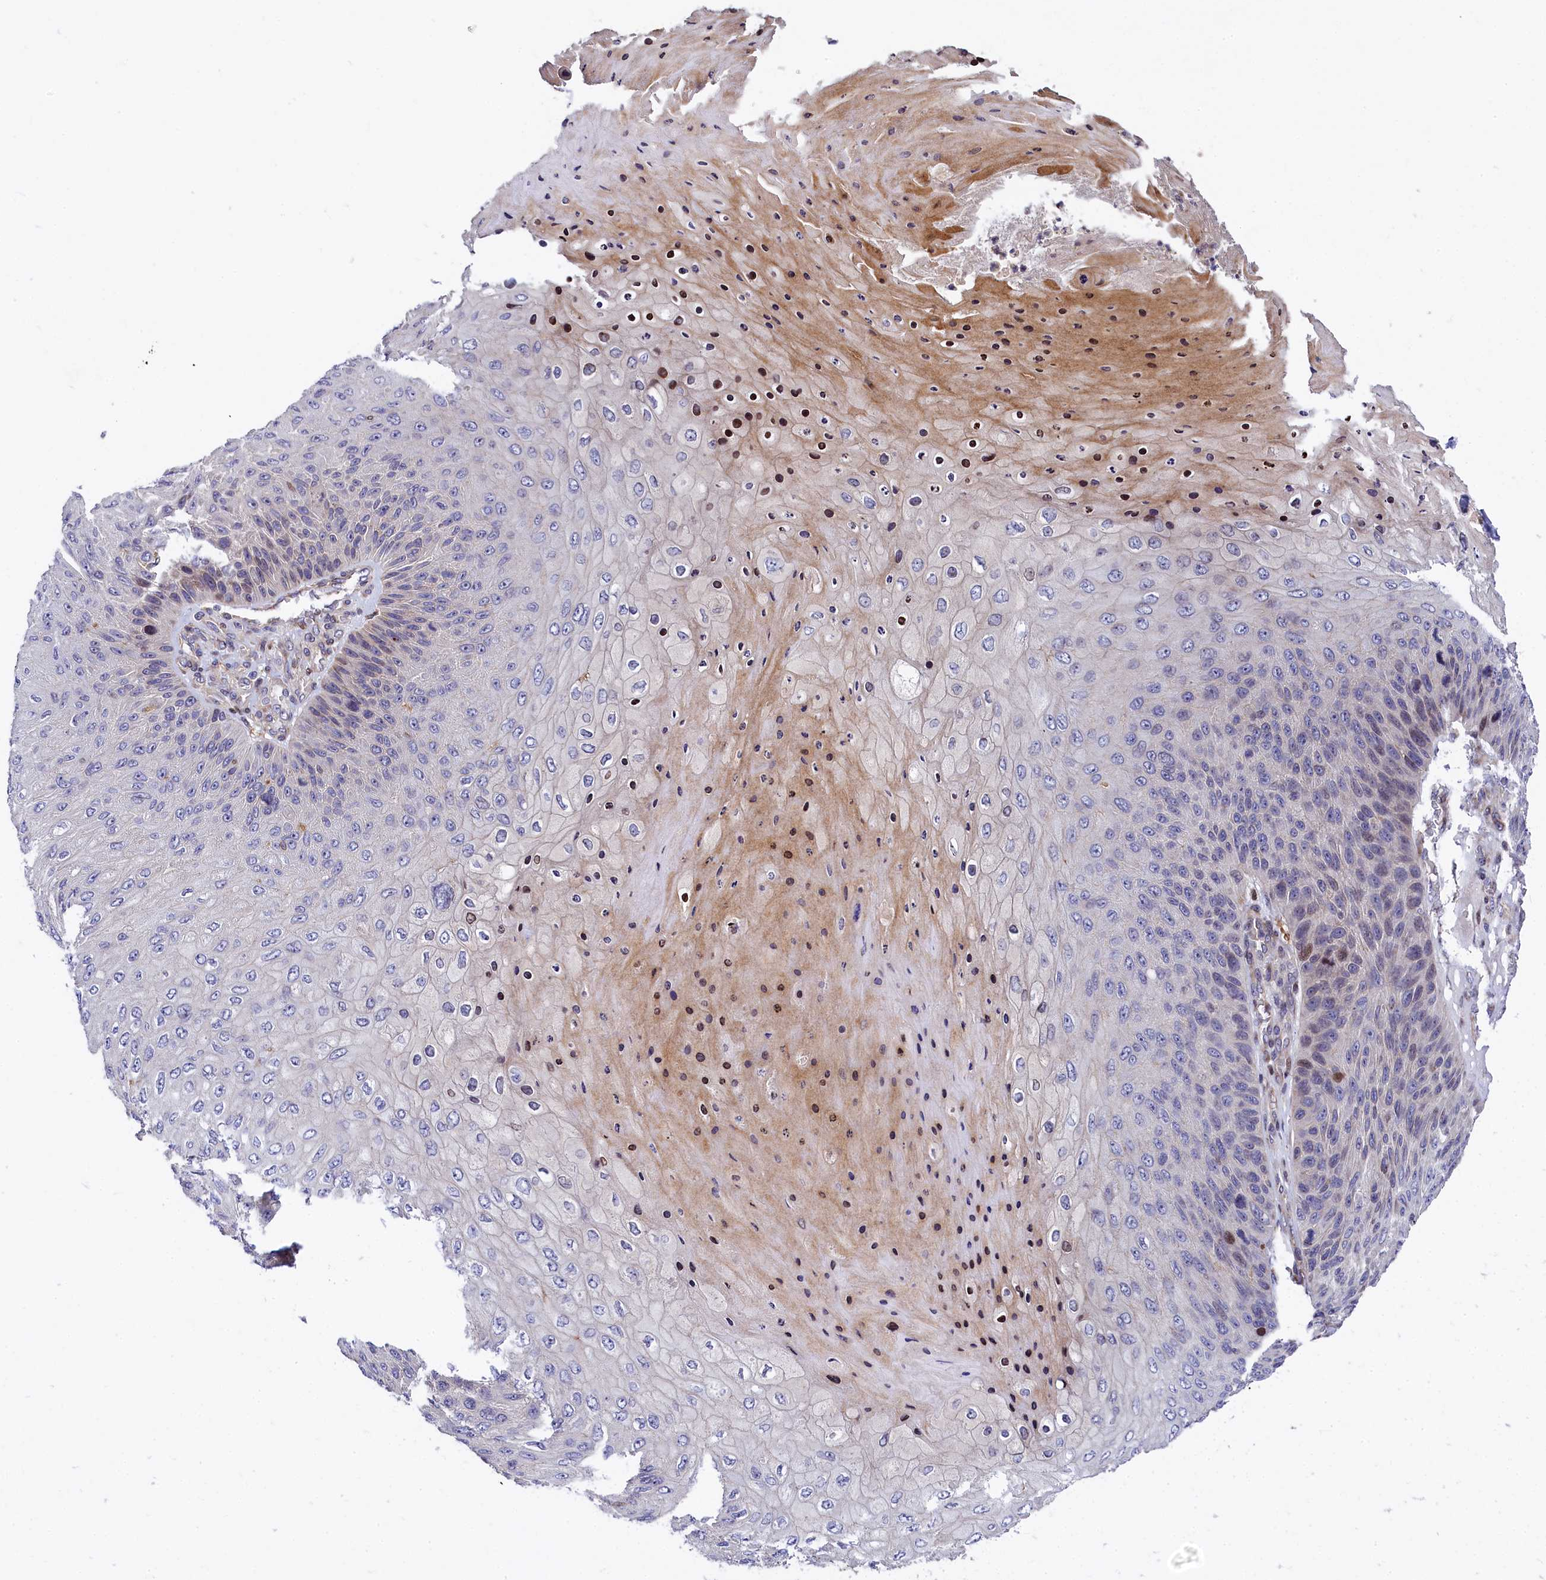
{"staining": {"intensity": "moderate", "quantity": "<25%", "location": "nuclear"}, "tissue": "skin cancer", "cell_type": "Tumor cells", "image_type": "cancer", "snomed": [{"axis": "morphology", "description": "Squamous cell carcinoma, NOS"}, {"axis": "topography", "description": "Skin"}], "caption": "The micrograph reveals a brown stain indicating the presence of a protein in the nuclear of tumor cells in skin squamous cell carcinoma. Immunohistochemistry stains the protein in brown and the nuclei are stained blue.", "gene": "TGDS", "patient": {"sex": "female", "age": 88}}